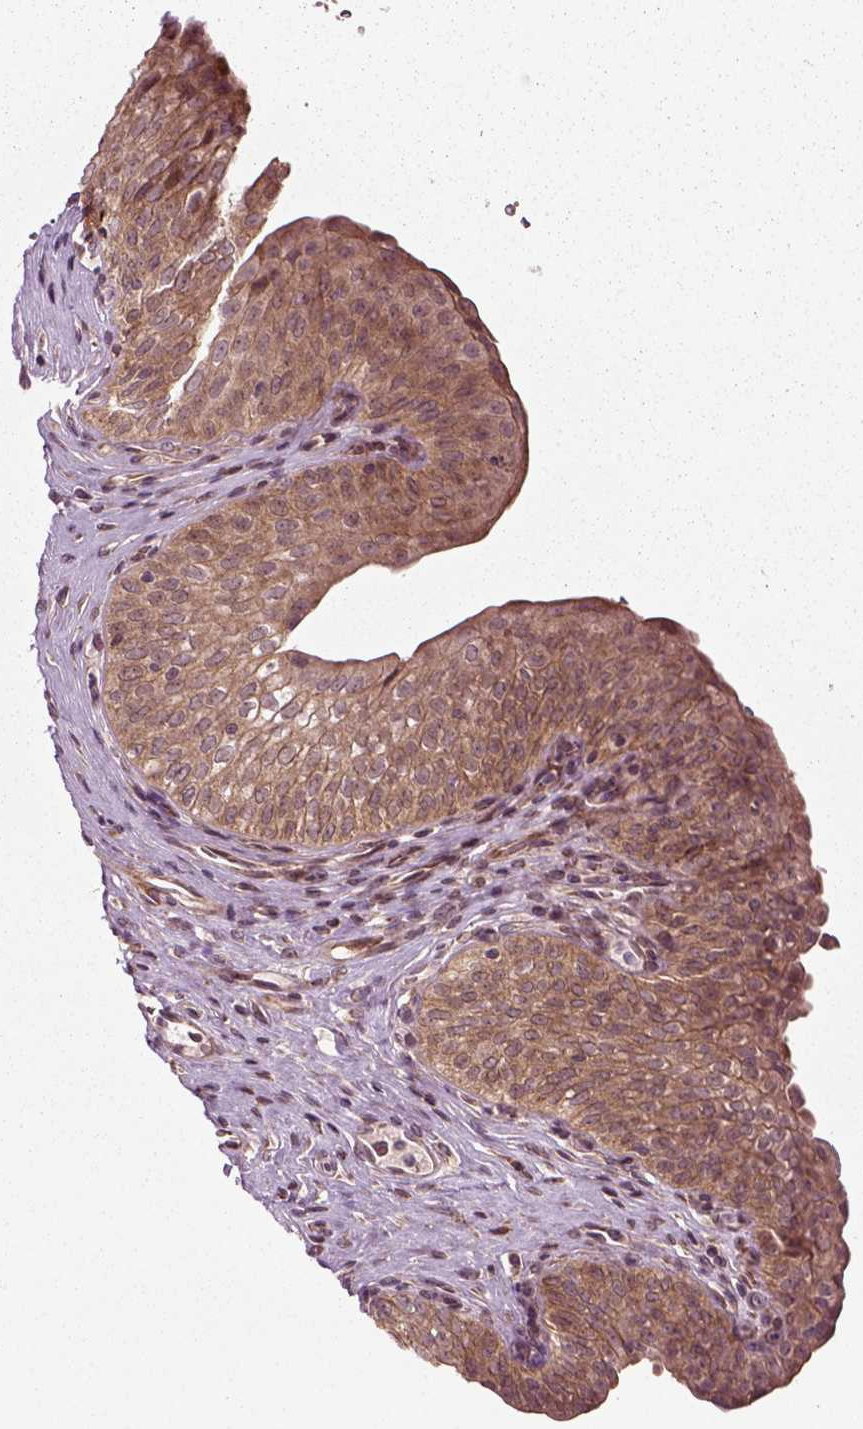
{"staining": {"intensity": "moderate", "quantity": ">75%", "location": "cytoplasmic/membranous"}, "tissue": "urinary bladder", "cell_type": "Urothelial cells", "image_type": "normal", "snomed": [{"axis": "morphology", "description": "Normal tissue, NOS"}, {"axis": "topography", "description": "Urinary bladder"}], "caption": "This is an image of immunohistochemistry staining of unremarkable urinary bladder, which shows moderate staining in the cytoplasmic/membranous of urothelial cells.", "gene": "PLCD3", "patient": {"sex": "male", "age": 66}}